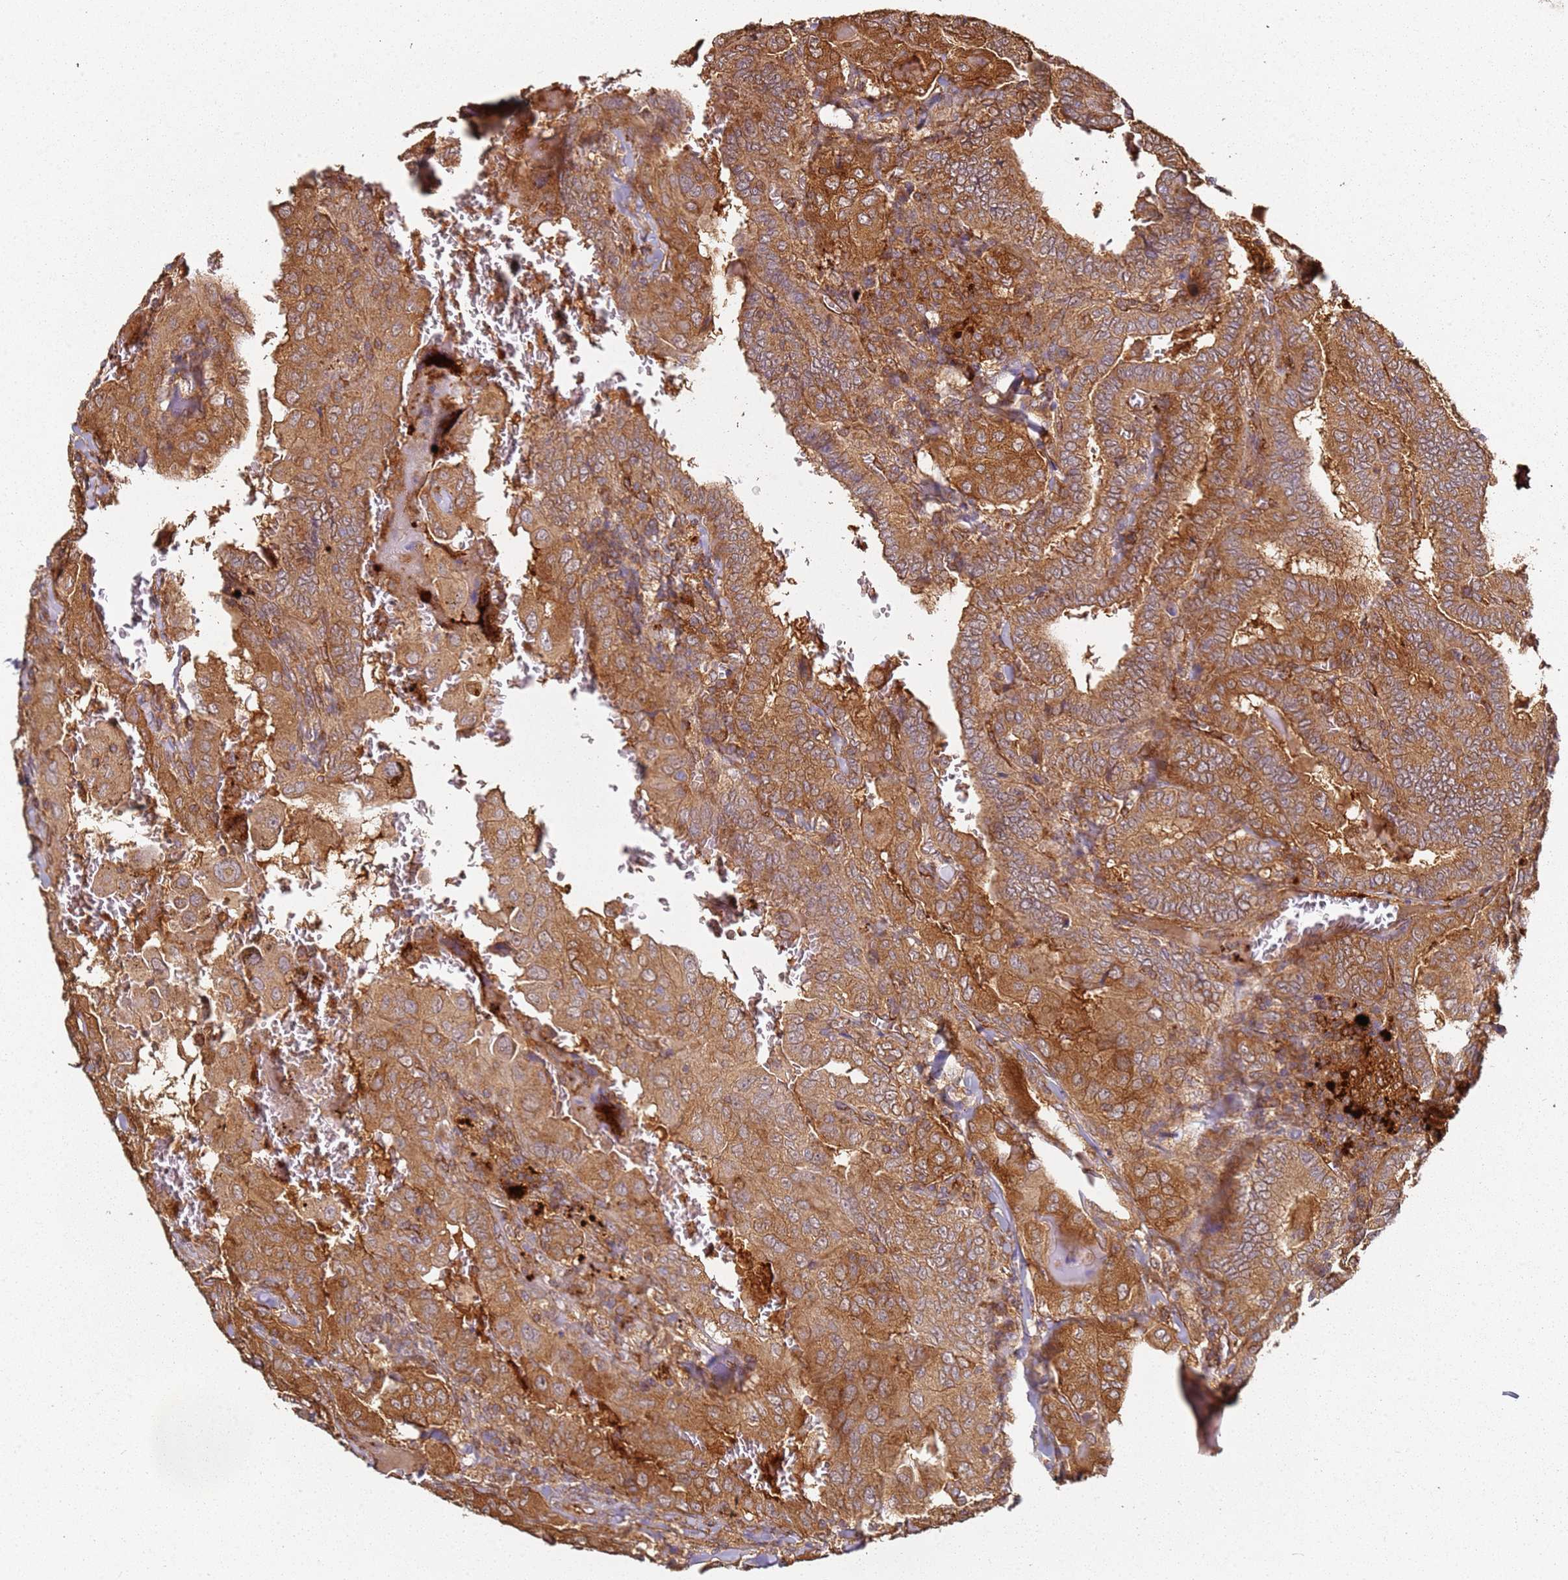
{"staining": {"intensity": "moderate", "quantity": ">75%", "location": "cytoplasmic/membranous"}, "tissue": "thyroid cancer", "cell_type": "Tumor cells", "image_type": "cancer", "snomed": [{"axis": "morphology", "description": "Papillary adenocarcinoma, NOS"}, {"axis": "topography", "description": "Thyroid gland"}], "caption": "The micrograph displays a brown stain indicating the presence of a protein in the cytoplasmic/membranous of tumor cells in thyroid cancer.", "gene": "SCGB2B2", "patient": {"sex": "female", "age": 72}}